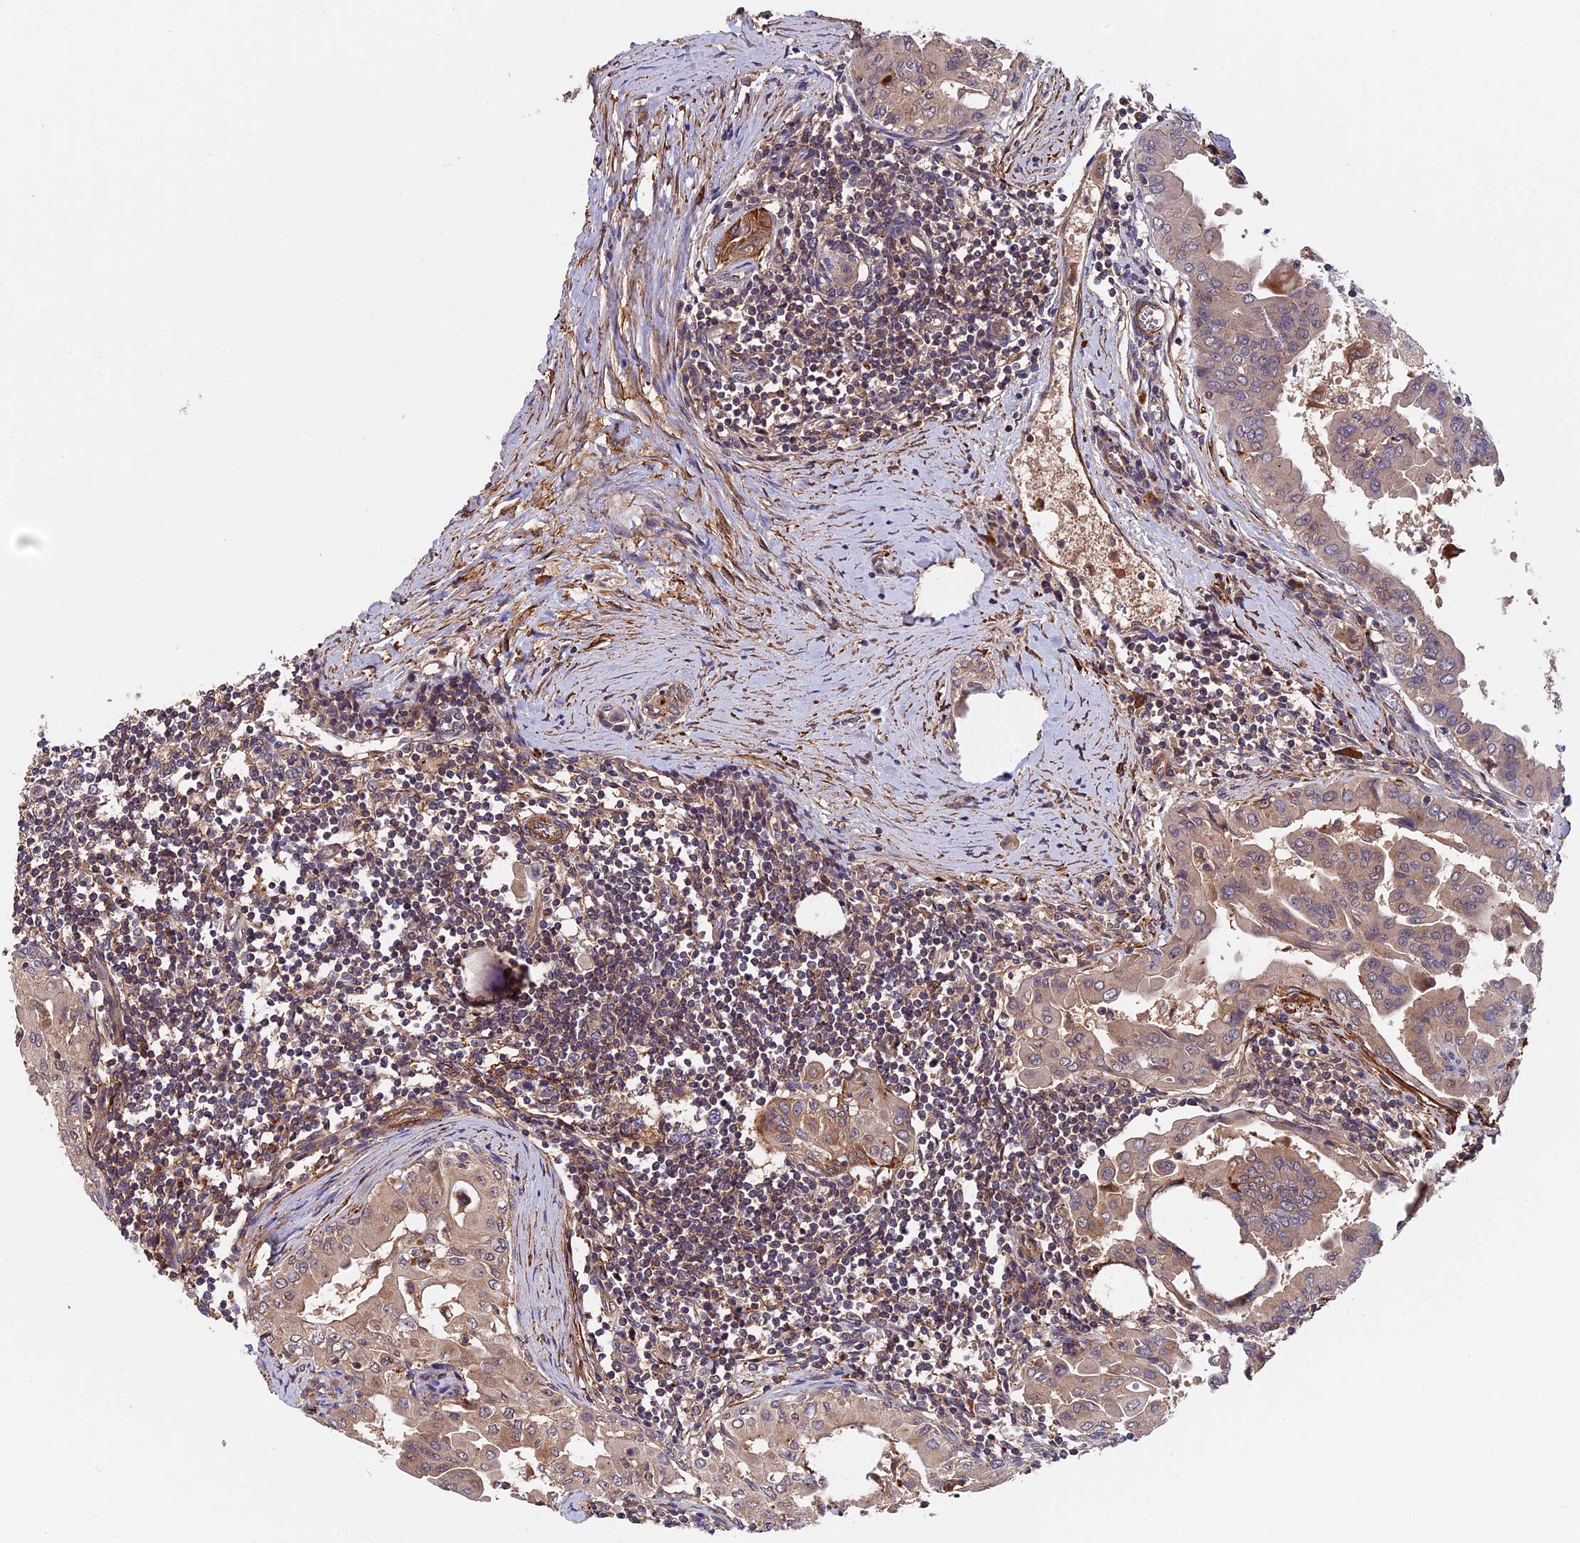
{"staining": {"intensity": "weak", "quantity": ">75%", "location": "cytoplasmic/membranous"}, "tissue": "thyroid cancer", "cell_type": "Tumor cells", "image_type": "cancer", "snomed": [{"axis": "morphology", "description": "Papillary adenocarcinoma, NOS"}, {"axis": "topography", "description": "Thyroid gland"}], "caption": "Immunohistochemistry (DAB (3,3'-diaminobenzidine)) staining of human thyroid papillary adenocarcinoma shows weak cytoplasmic/membranous protein expression in approximately >75% of tumor cells.", "gene": "SLC9A5", "patient": {"sex": "male", "age": 33}}